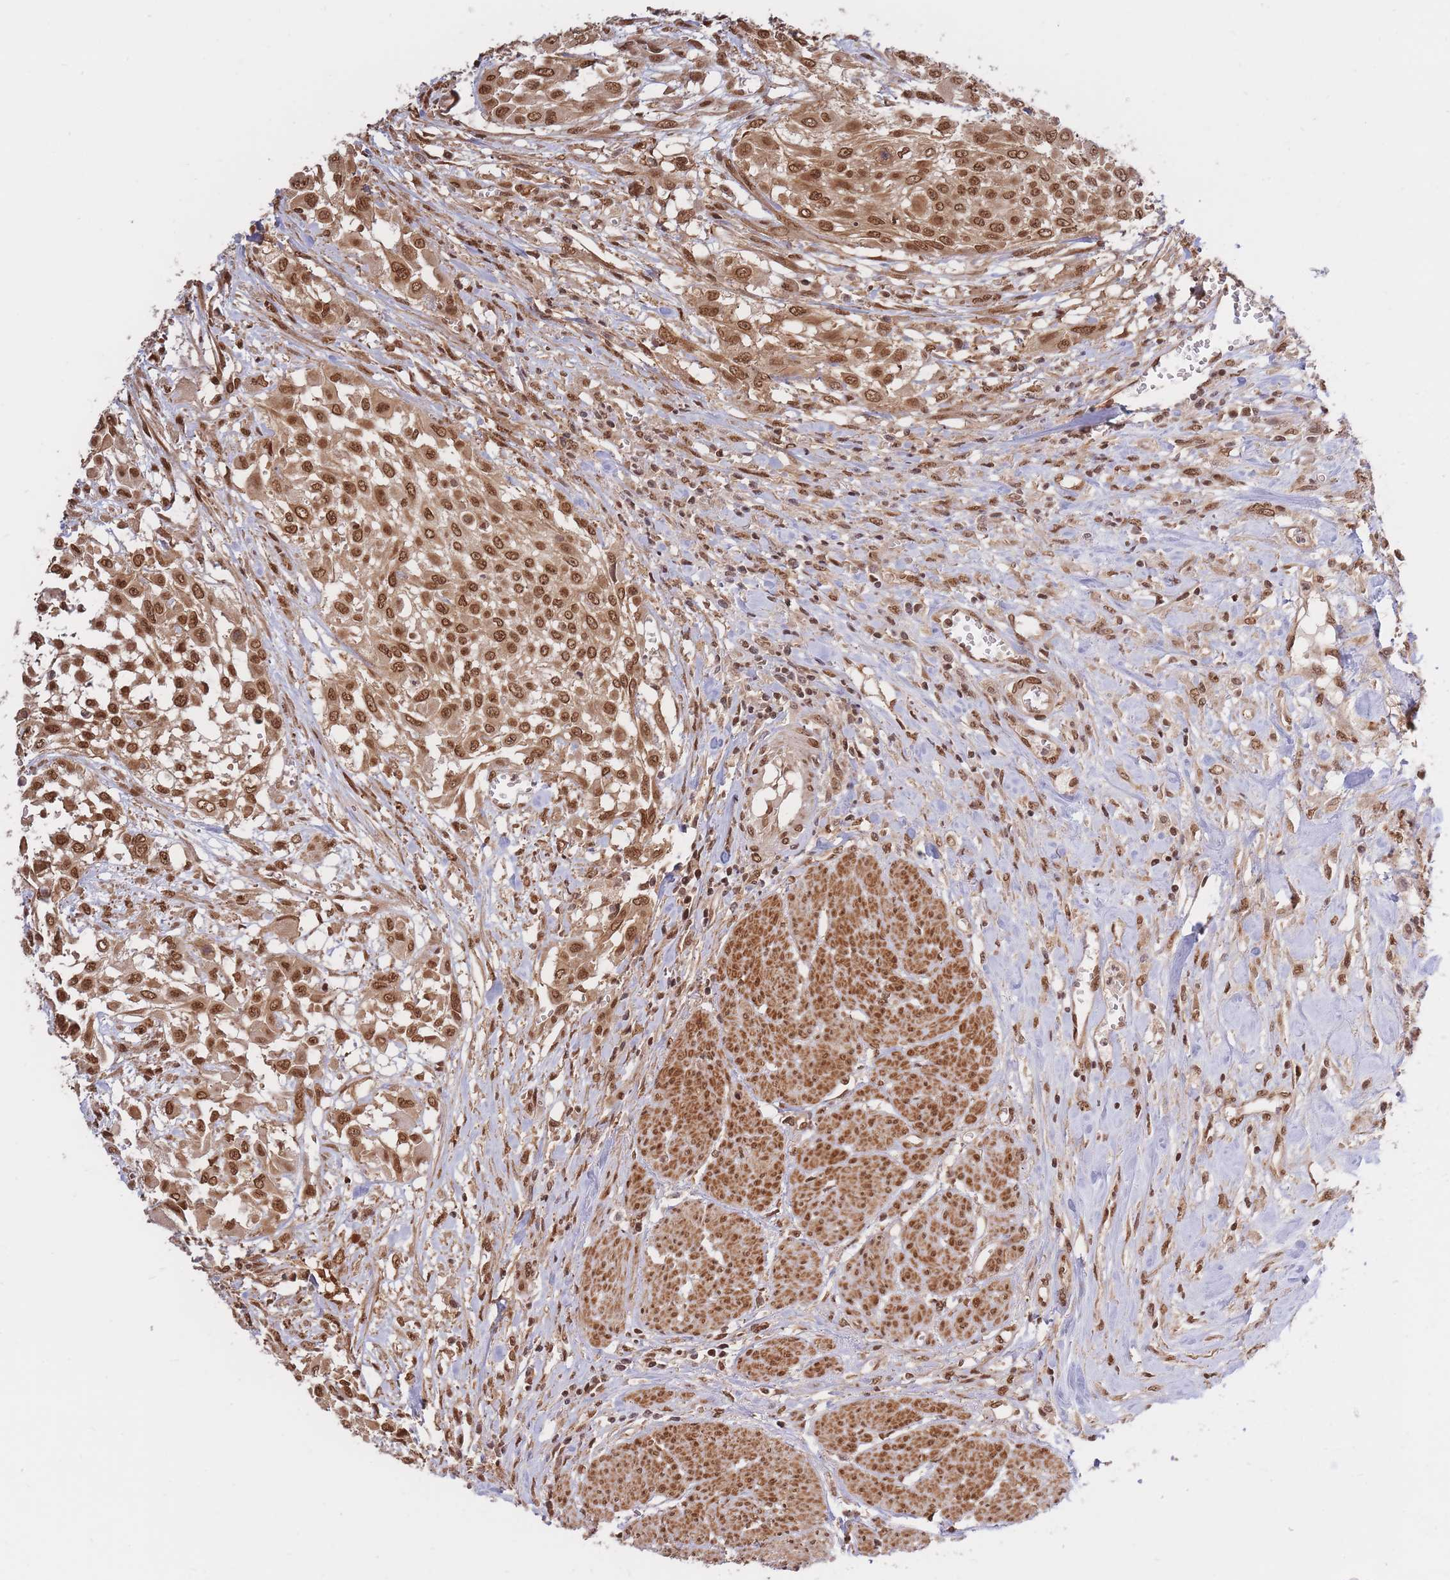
{"staining": {"intensity": "moderate", "quantity": ">75%", "location": "cytoplasmic/membranous,nuclear"}, "tissue": "urothelial cancer", "cell_type": "Tumor cells", "image_type": "cancer", "snomed": [{"axis": "morphology", "description": "Urothelial carcinoma, High grade"}, {"axis": "topography", "description": "Urinary bladder"}], "caption": "DAB (3,3'-diaminobenzidine) immunohistochemical staining of high-grade urothelial carcinoma reveals moderate cytoplasmic/membranous and nuclear protein staining in approximately >75% of tumor cells.", "gene": "SRA1", "patient": {"sex": "male", "age": 57}}